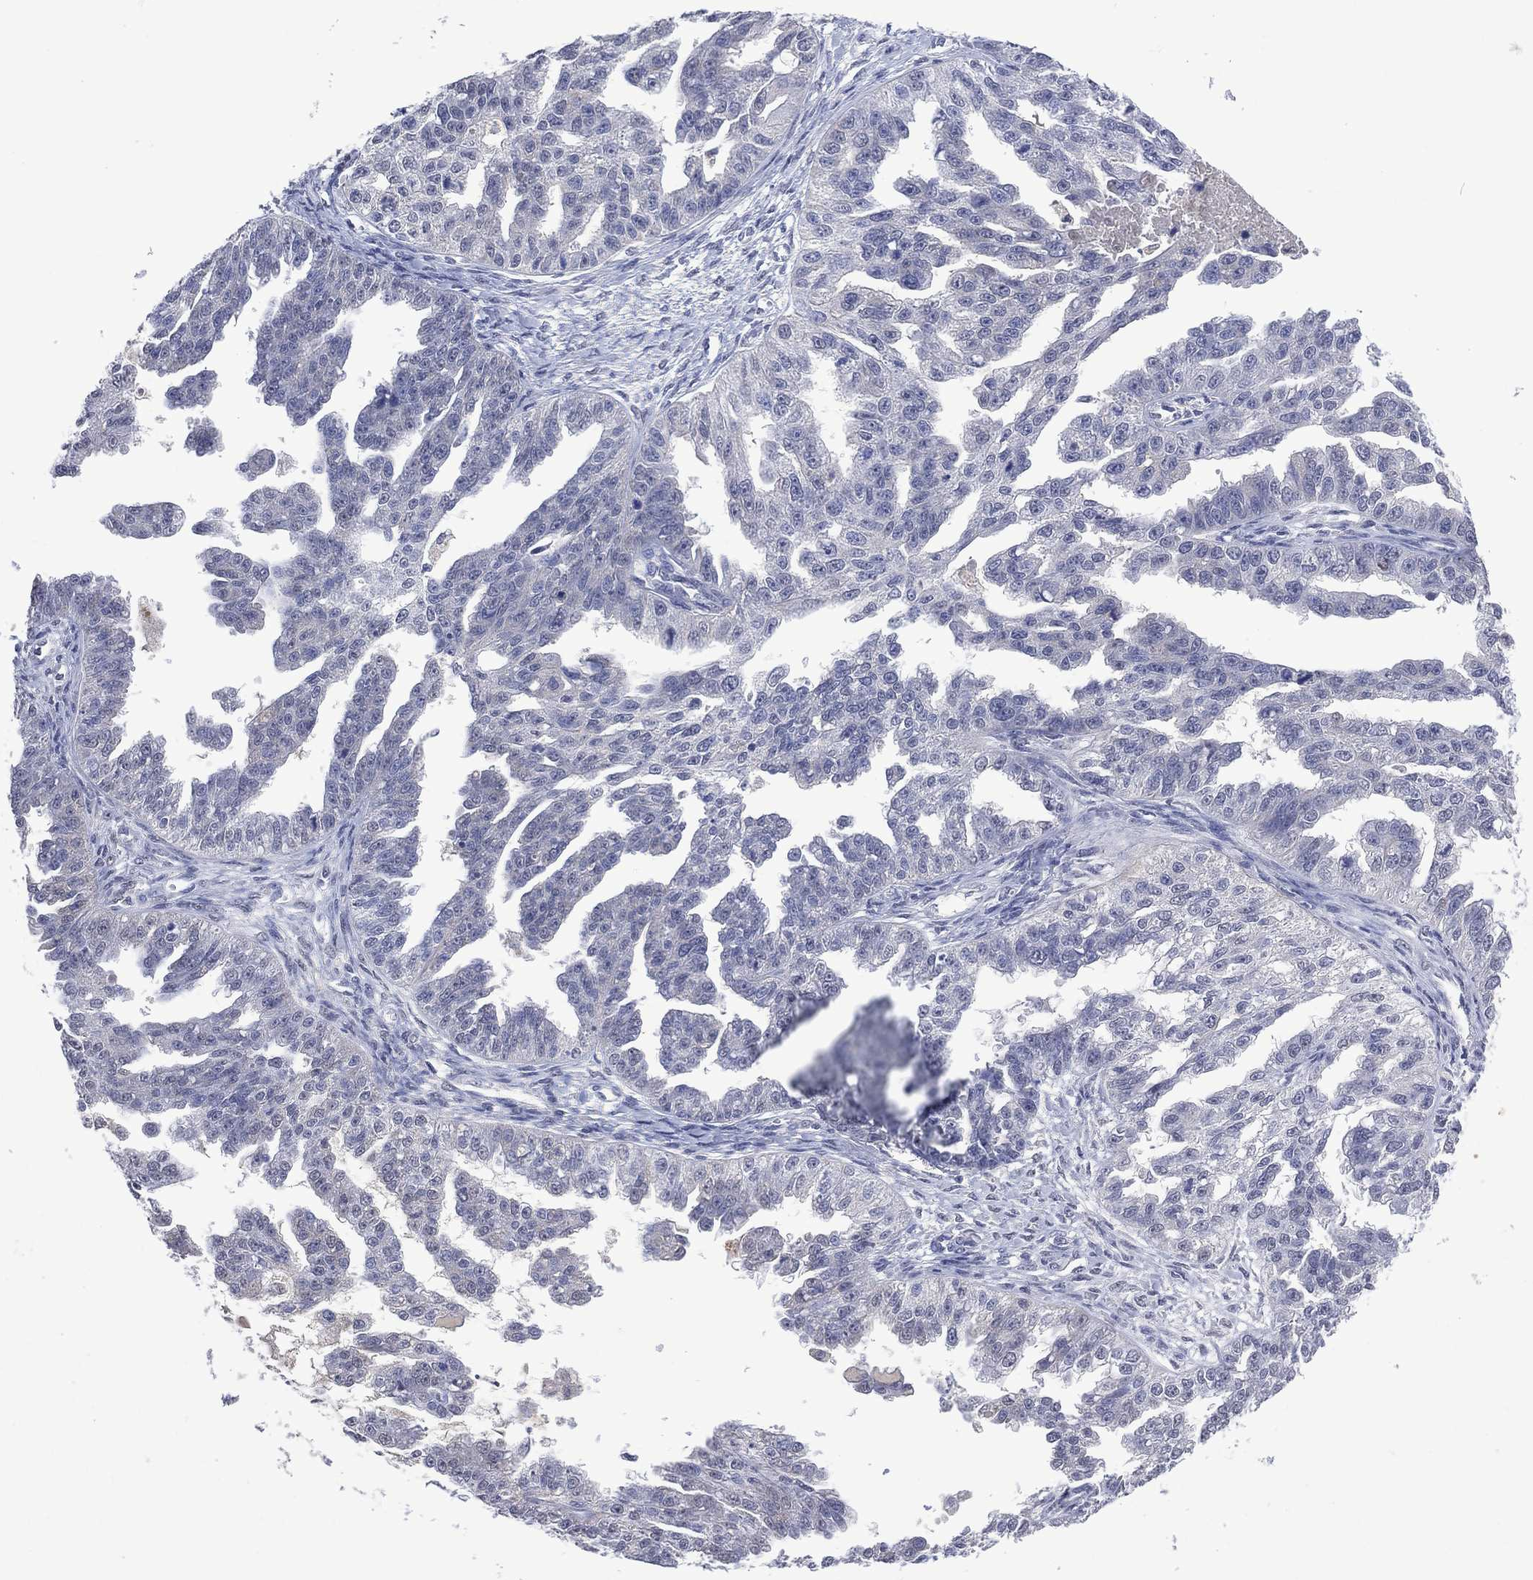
{"staining": {"intensity": "negative", "quantity": "none", "location": "none"}, "tissue": "ovarian cancer", "cell_type": "Tumor cells", "image_type": "cancer", "snomed": [{"axis": "morphology", "description": "Cystadenocarcinoma, serous, NOS"}, {"axis": "topography", "description": "Ovary"}], "caption": "High magnification brightfield microscopy of ovarian cancer (serous cystadenocarcinoma) stained with DAB (3,3'-diaminobenzidine) (brown) and counterstained with hematoxylin (blue): tumor cells show no significant staining.", "gene": "ASB10", "patient": {"sex": "female", "age": 58}}